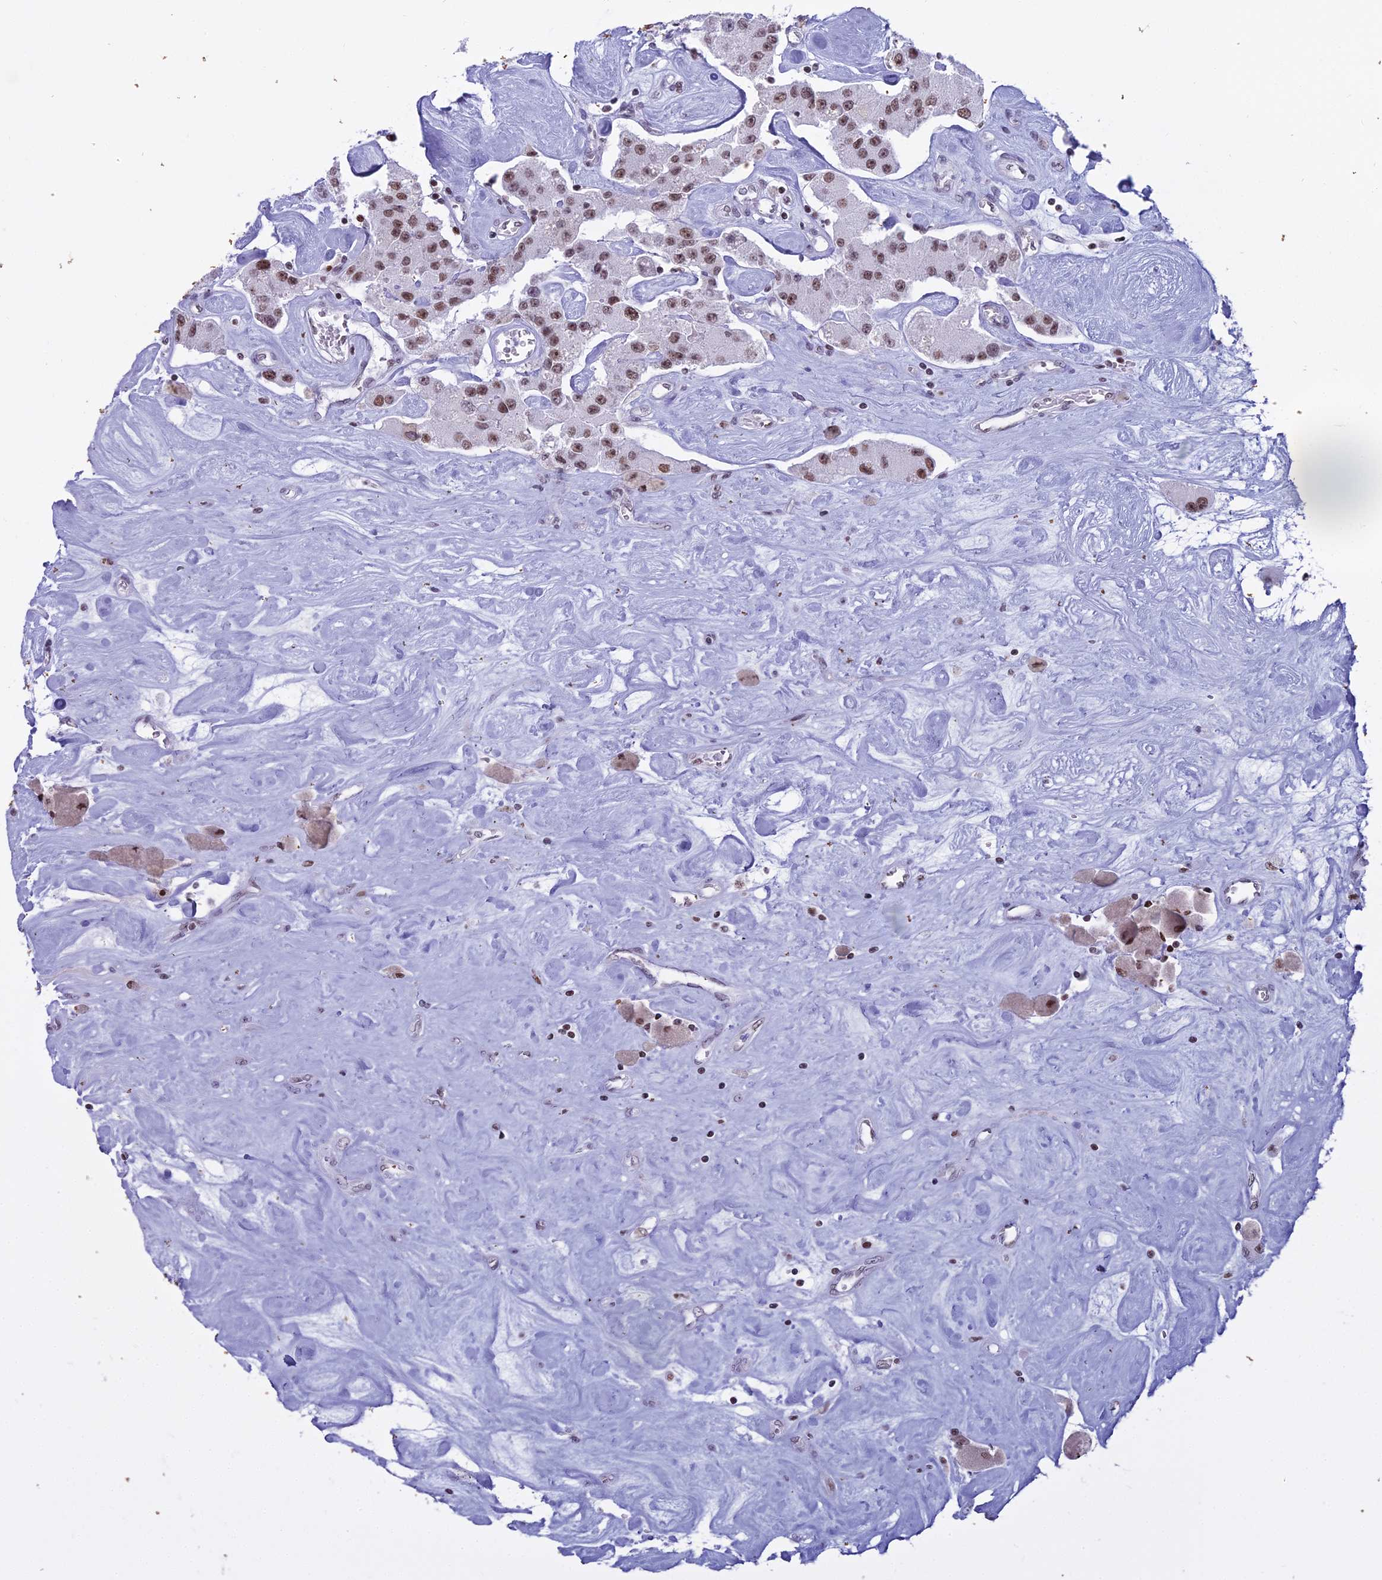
{"staining": {"intensity": "moderate", "quantity": ">75%", "location": "nuclear"}, "tissue": "carcinoid", "cell_type": "Tumor cells", "image_type": "cancer", "snomed": [{"axis": "morphology", "description": "Carcinoid, malignant, NOS"}, {"axis": "topography", "description": "Pancreas"}], "caption": "Immunohistochemical staining of human carcinoid (malignant) displays moderate nuclear protein expression in about >75% of tumor cells. The staining is performed using DAB (3,3'-diaminobenzidine) brown chromogen to label protein expression. The nuclei are counter-stained blue using hematoxylin.", "gene": "PARP1", "patient": {"sex": "male", "age": 41}}